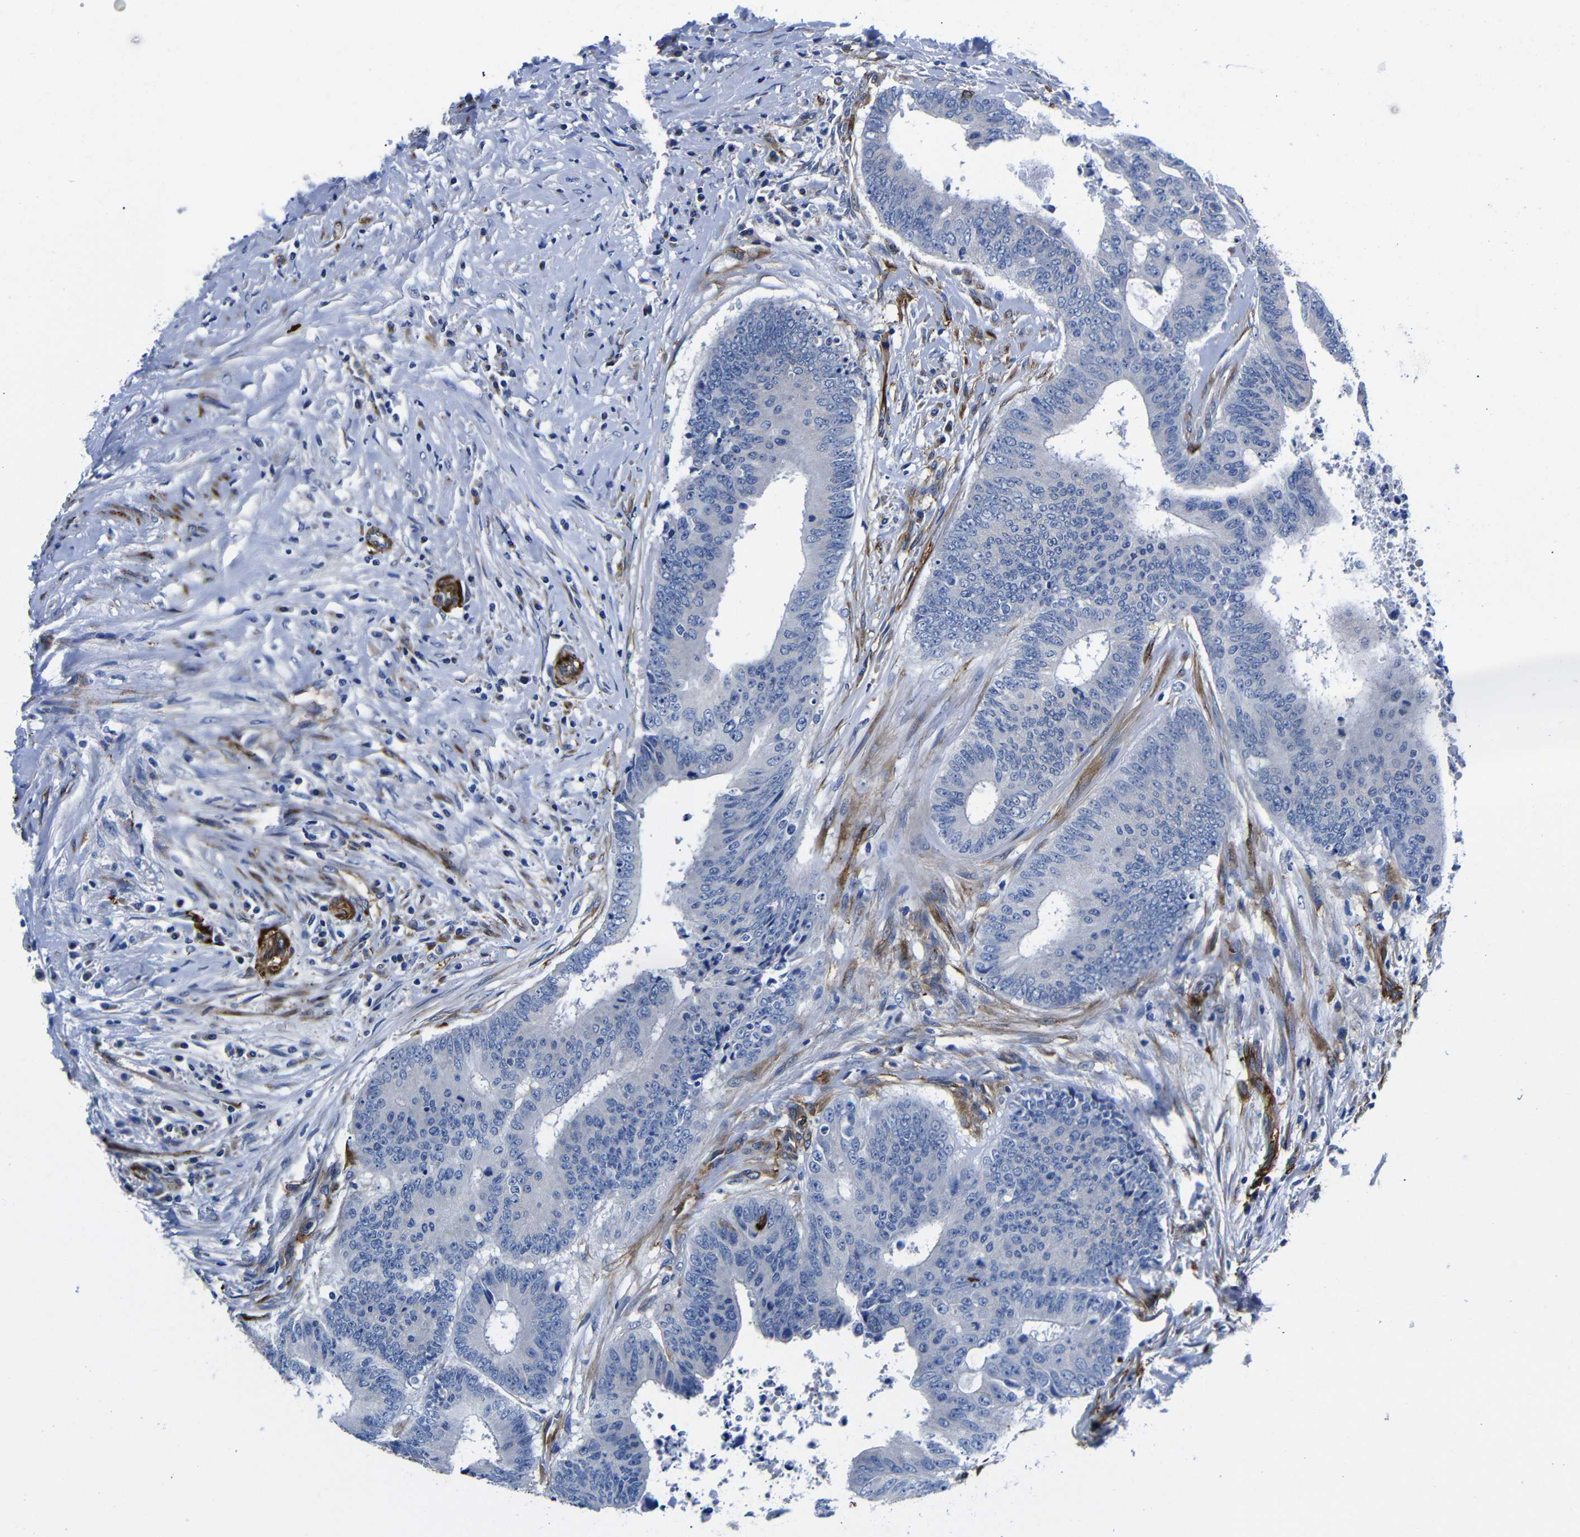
{"staining": {"intensity": "negative", "quantity": "none", "location": "none"}, "tissue": "colorectal cancer", "cell_type": "Tumor cells", "image_type": "cancer", "snomed": [{"axis": "morphology", "description": "Adenocarcinoma, NOS"}, {"axis": "topography", "description": "Rectum"}], "caption": "Protein analysis of colorectal adenocarcinoma demonstrates no significant positivity in tumor cells. (DAB immunohistochemistry (IHC), high magnification).", "gene": "LRIG1", "patient": {"sex": "male", "age": 72}}